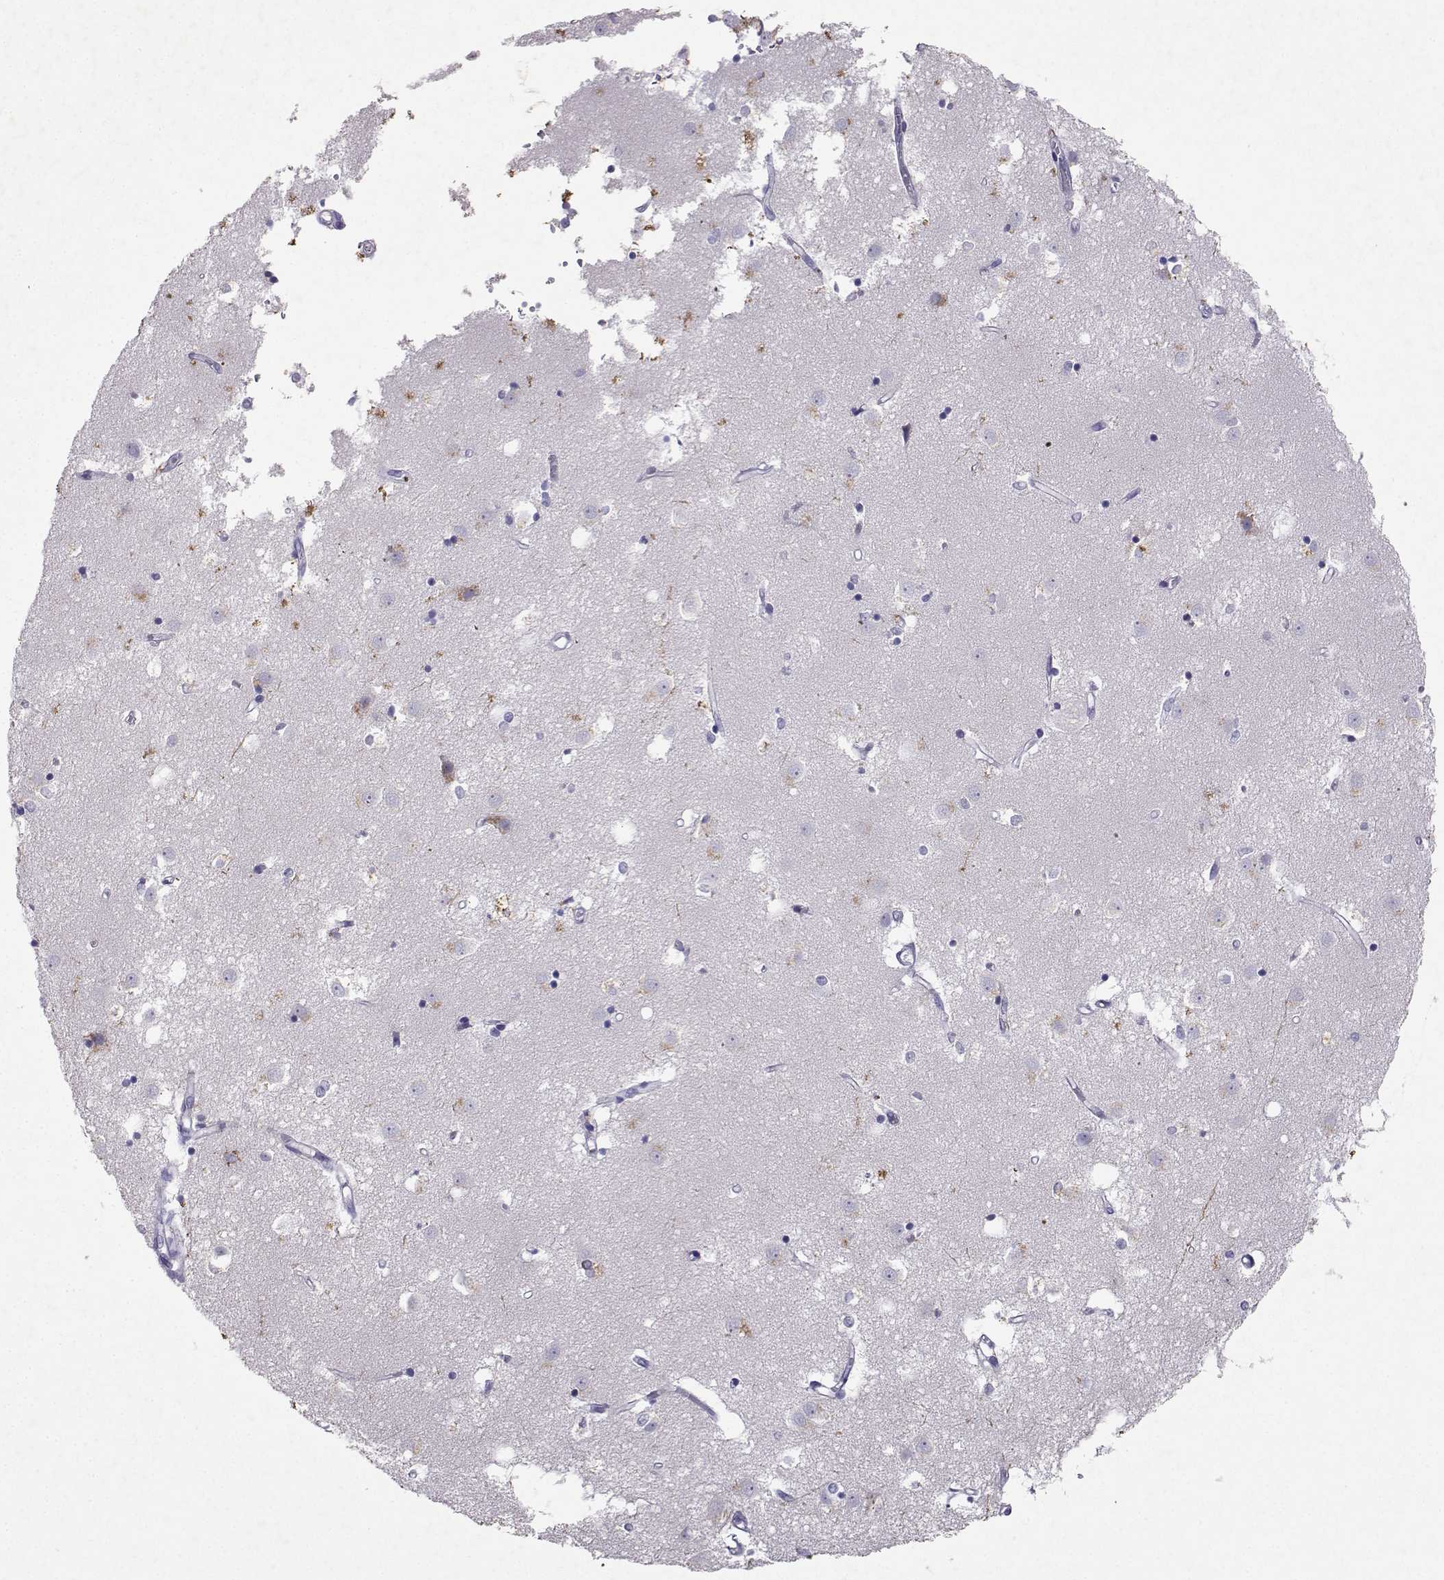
{"staining": {"intensity": "negative", "quantity": "none", "location": "none"}, "tissue": "caudate", "cell_type": "Glial cells", "image_type": "normal", "snomed": [{"axis": "morphology", "description": "Normal tissue, NOS"}, {"axis": "topography", "description": "Lateral ventricle wall"}], "caption": "Protein analysis of unremarkable caudate shows no significant staining in glial cells.", "gene": "GRIK4", "patient": {"sex": "male", "age": 54}}